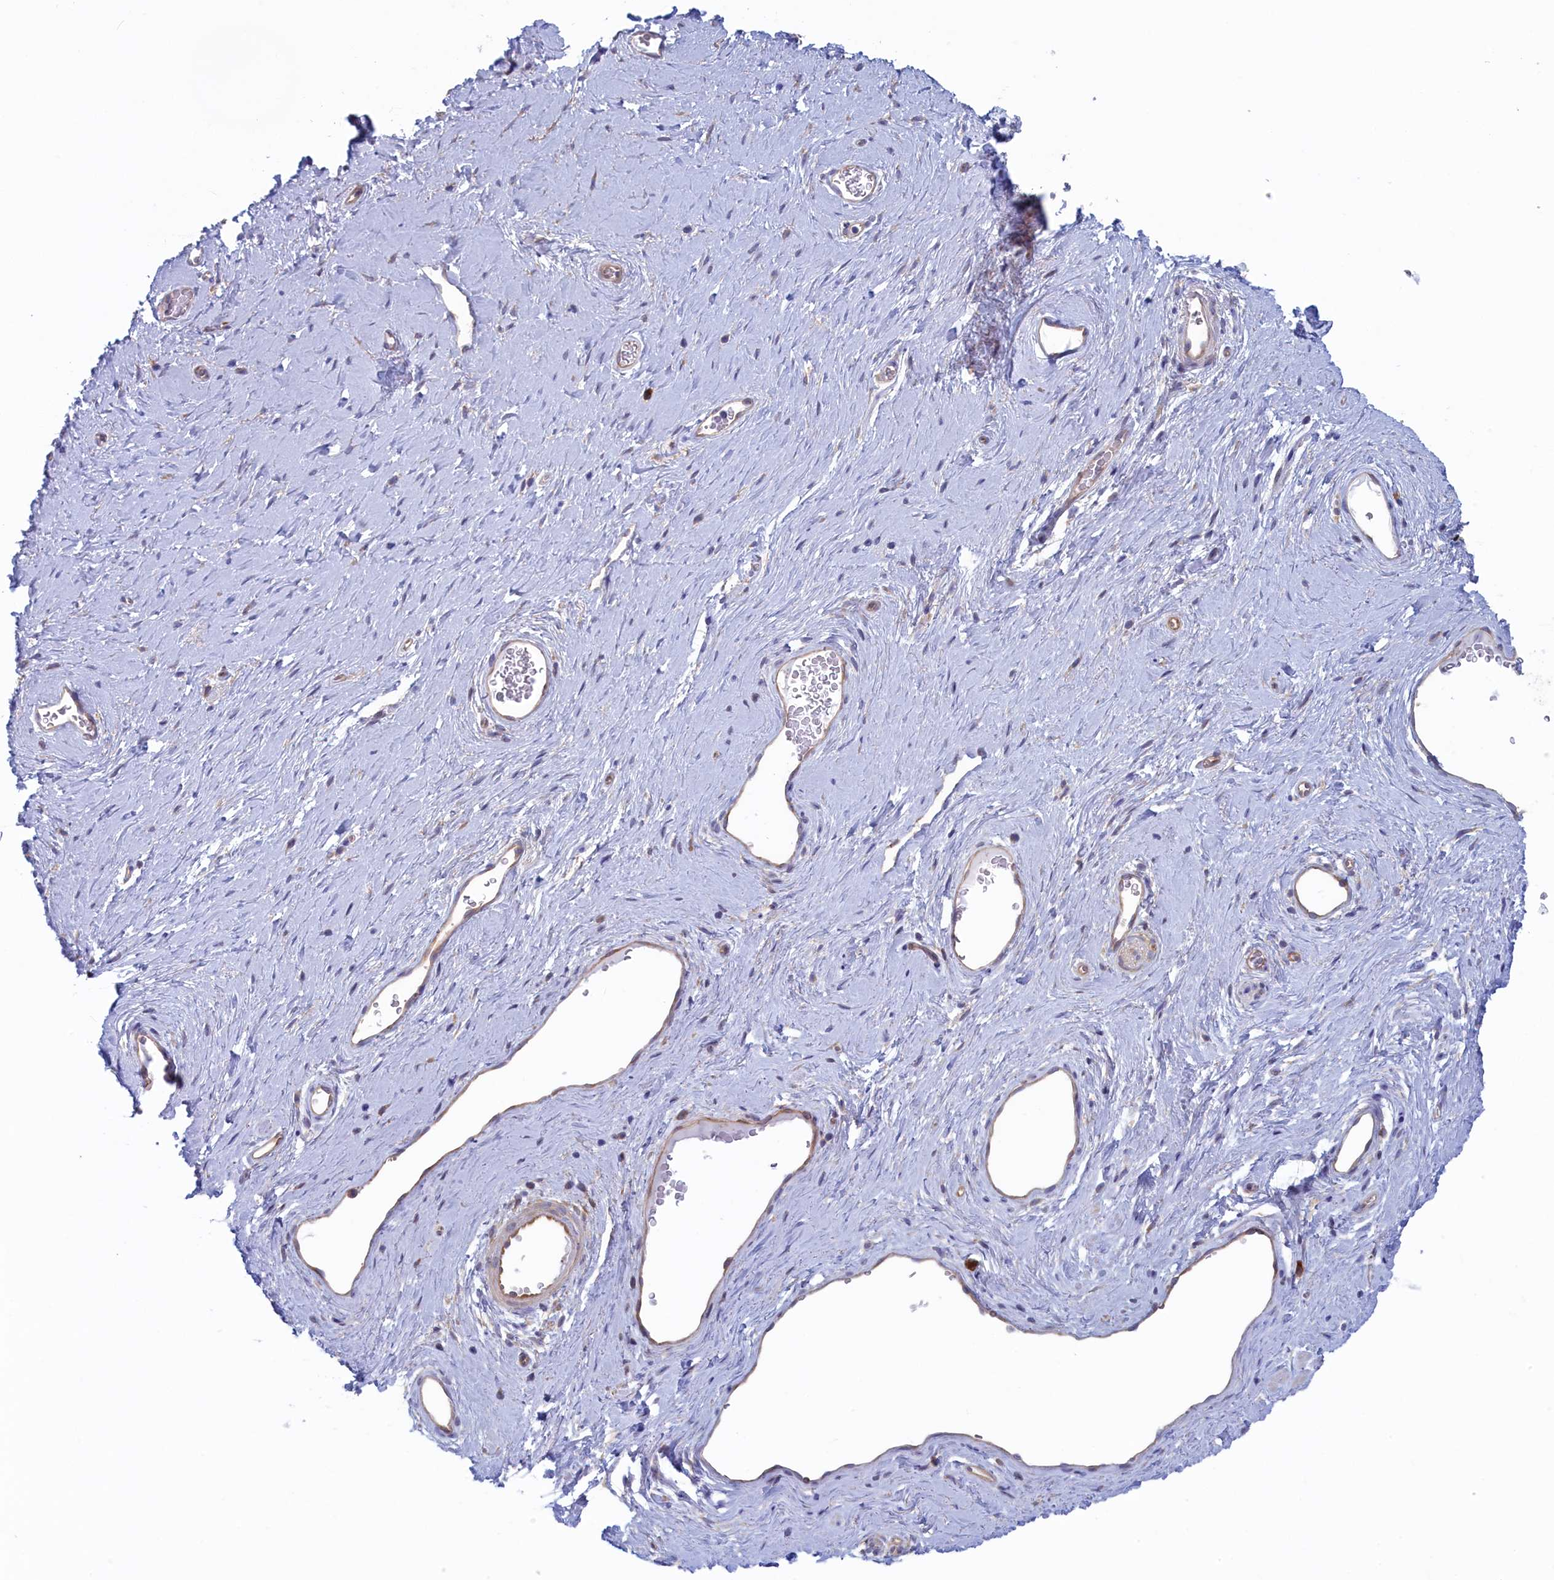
{"staining": {"intensity": "weak", "quantity": "25%-75%", "location": "cytoplasmic/membranous"}, "tissue": "adipose tissue", "cell_type": "Adipocytes", "image_type": "normal", "snomed": [{"axis": "morphology", "description": "Normal tissue, NOS"}, {"axis": "morphology", "description": "Adenocarcinoma, NOS"}, {"axis": "topography", "description": "Rectum"}, {"axis": "topography", "description": "Vagina"}, {"axis": "topography", "description": "Peripheral nerve tissue"}], "caption": "Immunohistochemistry (IHC) of benign human adipose tissue displays low levels of weak cytoplasmic/membranous expression in about 25%-75% of adipocytes.", "gene": "SYNDIG1L", "patient": {"sex": "female", "age": 71}}